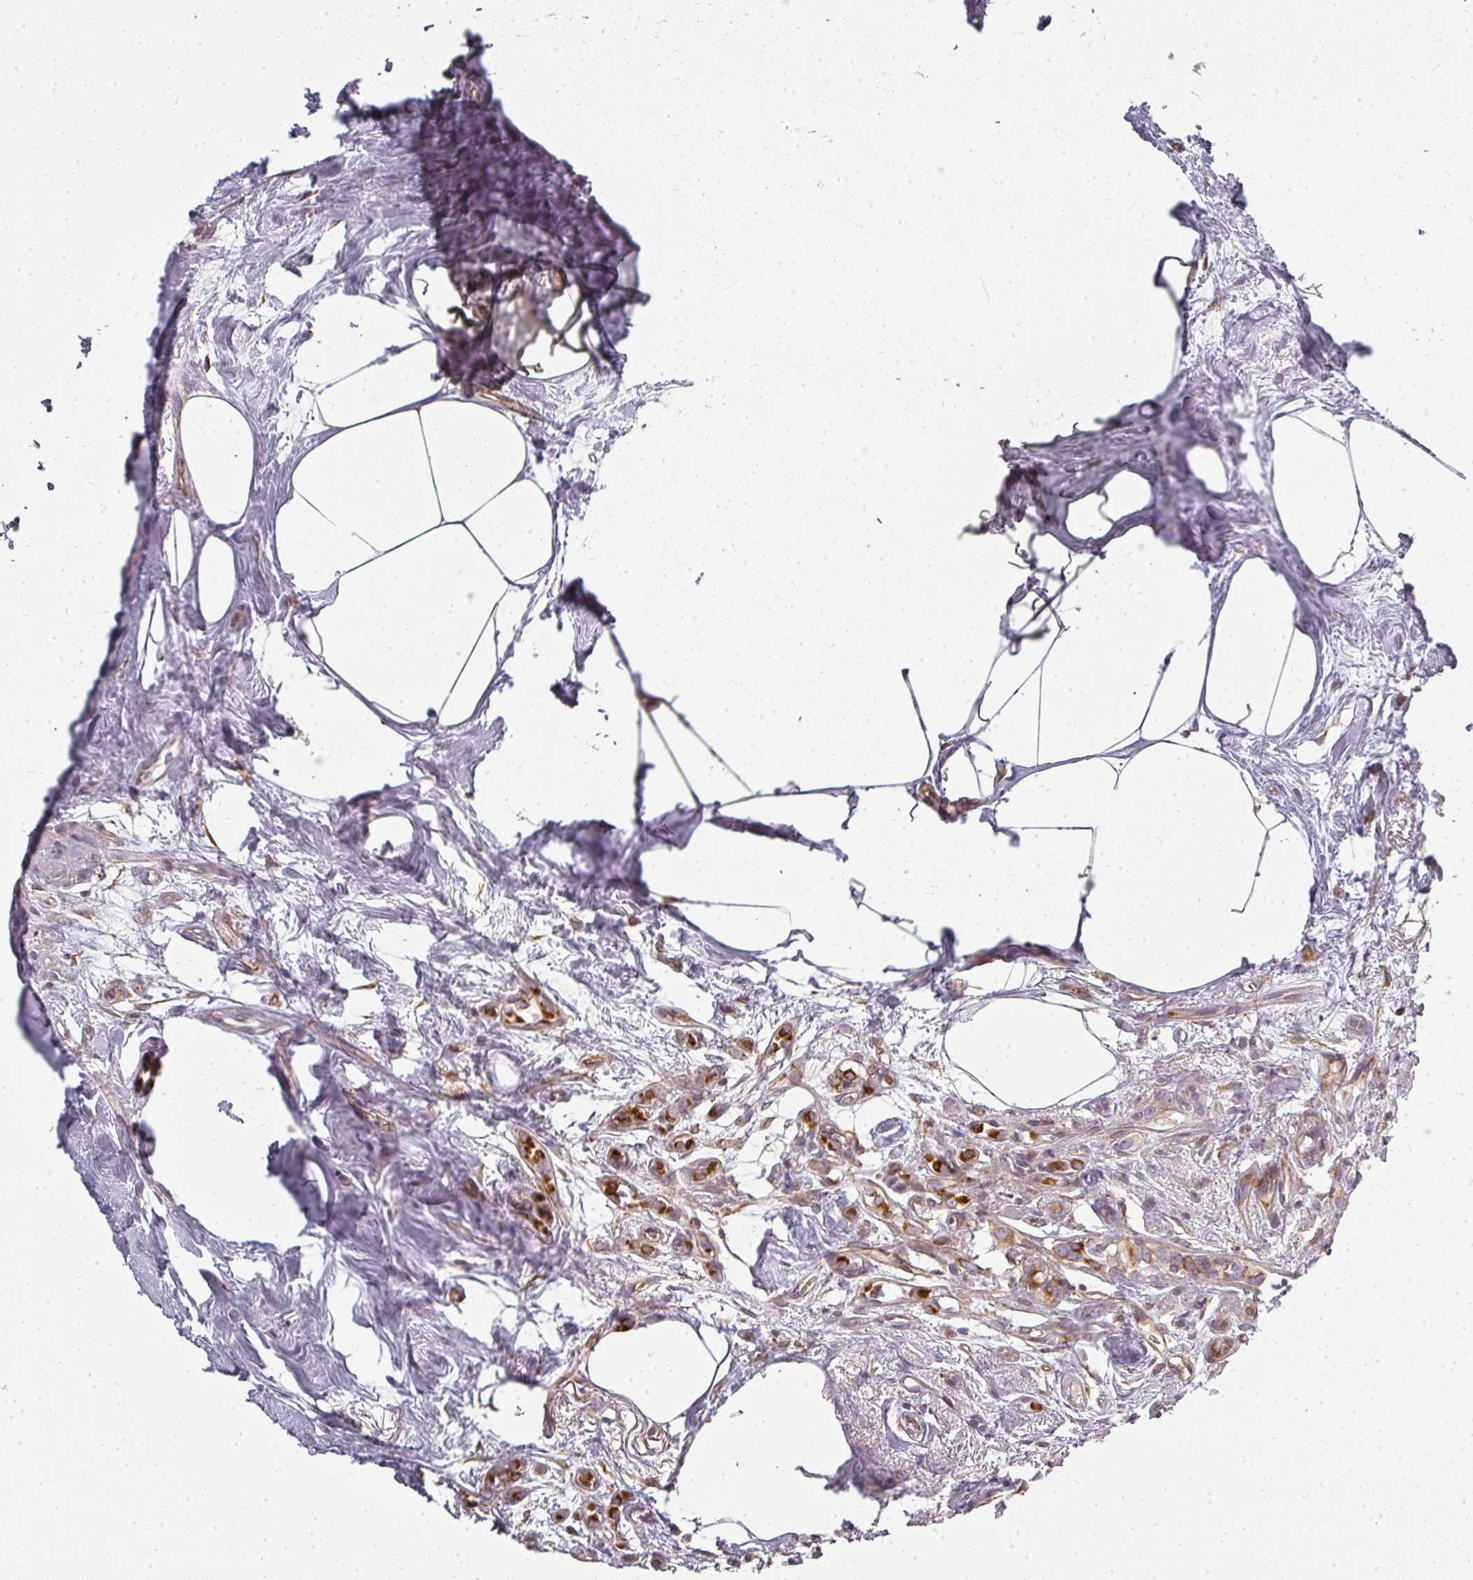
{"staining": {"intensity": "strong", "quantity": "25%-75%", "location": "cytoplasmic/membranous"}, "tissue": "breast cancer", "cell_type": "Tumor cells", "image_type": "cancer", "snomed": [{"axis": "morphology", "description": "Carcinoma, NOS"}, {"axis": "topography", "description": "Breast"}], "caption": "Breast carcinoma stained with DAB immunohistochemistry exhibits high levels of strong cytoplasmic/membranous staining in about 25%-75% of tumor cells.", "gene": "ATP8B2", "patient": {"sex": "female", "age": 60}}